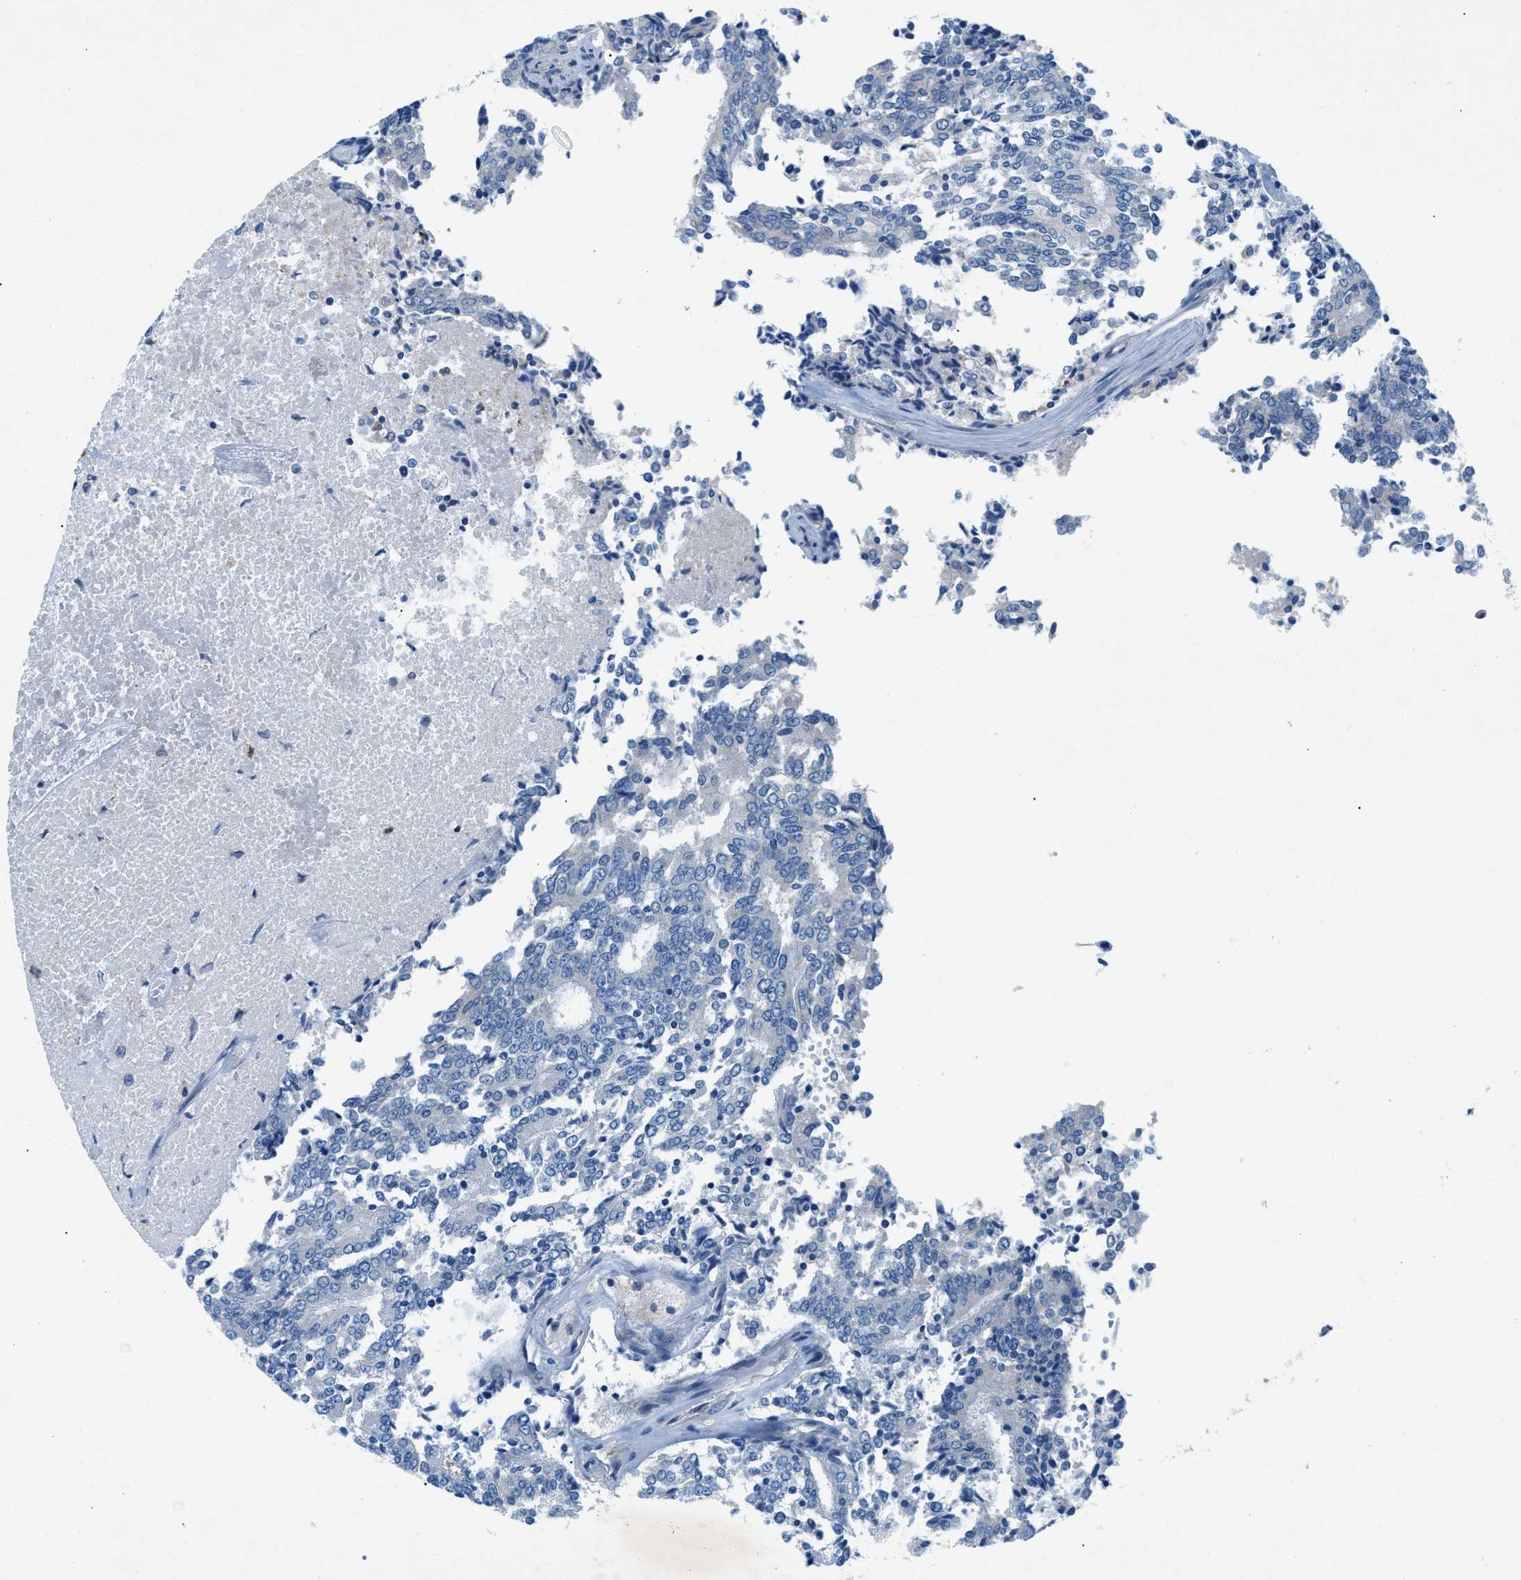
{"staining": {"intensity": "negative", "quantity": "none", "location": "none"}, "tissue": "prostate cancer", "cell_type": "Tumor cells", "image_type": "cancer", "snomed": [{"axis": "morphology", "description": "Normal tissue, NOS"}, {"axis": "morphology", "description": "Adenocarcinoma, High grade"}, {"axis": "topography", "description": "Prostate"}, {"axis": "topography", "description": "Seminal veicle"}], "caption": "Protein analysis of high-grade adenocarcinoma (prostate) reveals no significant staining in tumor cells.", "gene": "ZDHHC13", "patient": {"sex": "male", "age": 55}}